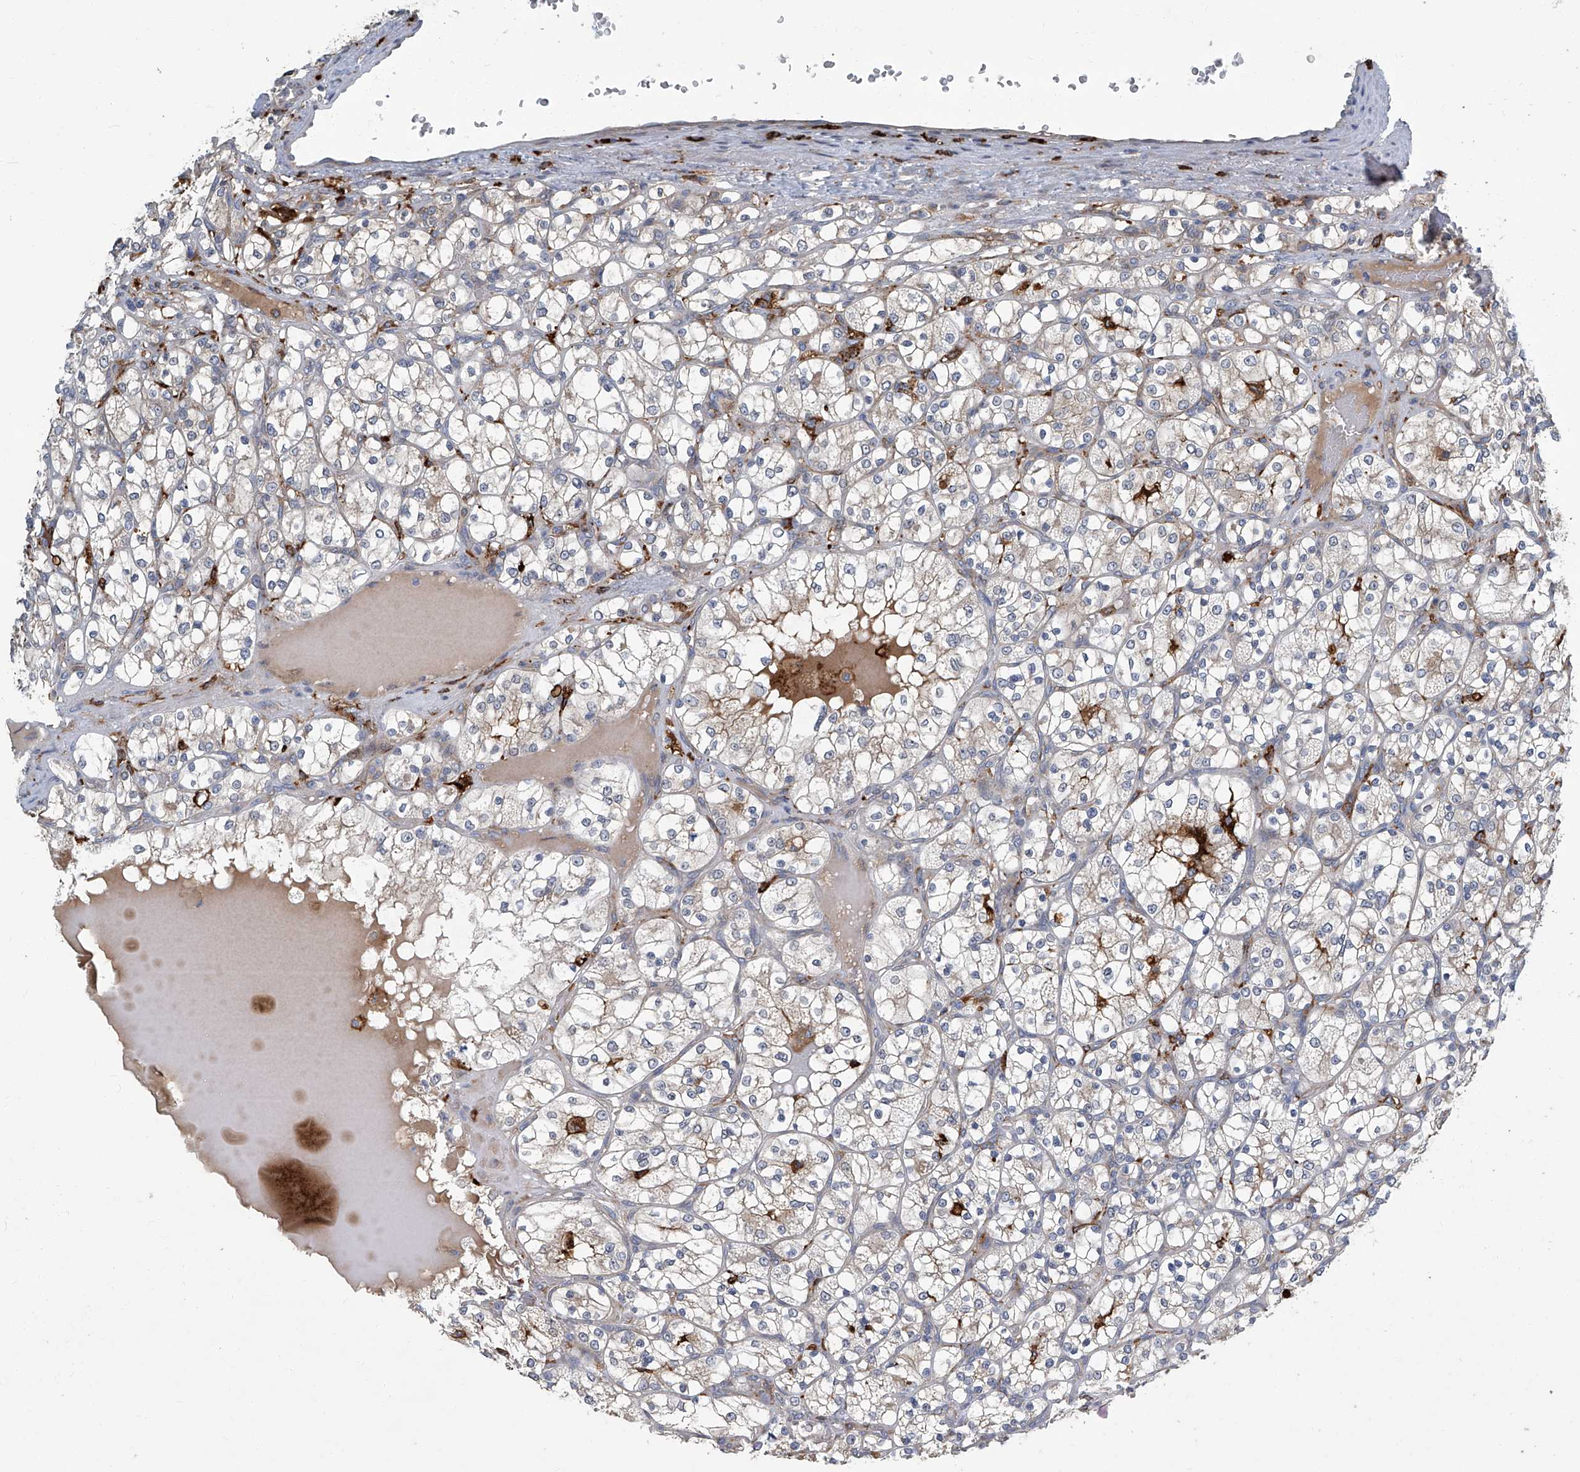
{"staining": {"intensity": "weak", "quantity": "<25%", "location": "cytoplasmic/membranous"}, "tissue": "renal cancer", "cell_type": "Tumor cells", "image_type": "cancer", "snomed": [{"axis": "morphology", "description": "Adenocarcinoma, NOS"}, {"axis": "topography", "description": "Kidney"}], "caption": "An image of renal adenocarcinoma stained for a protein shows no brown staining in tumor cells.", "gene": "FAM167A", "patient": {"sex": "female", "age": 69}}